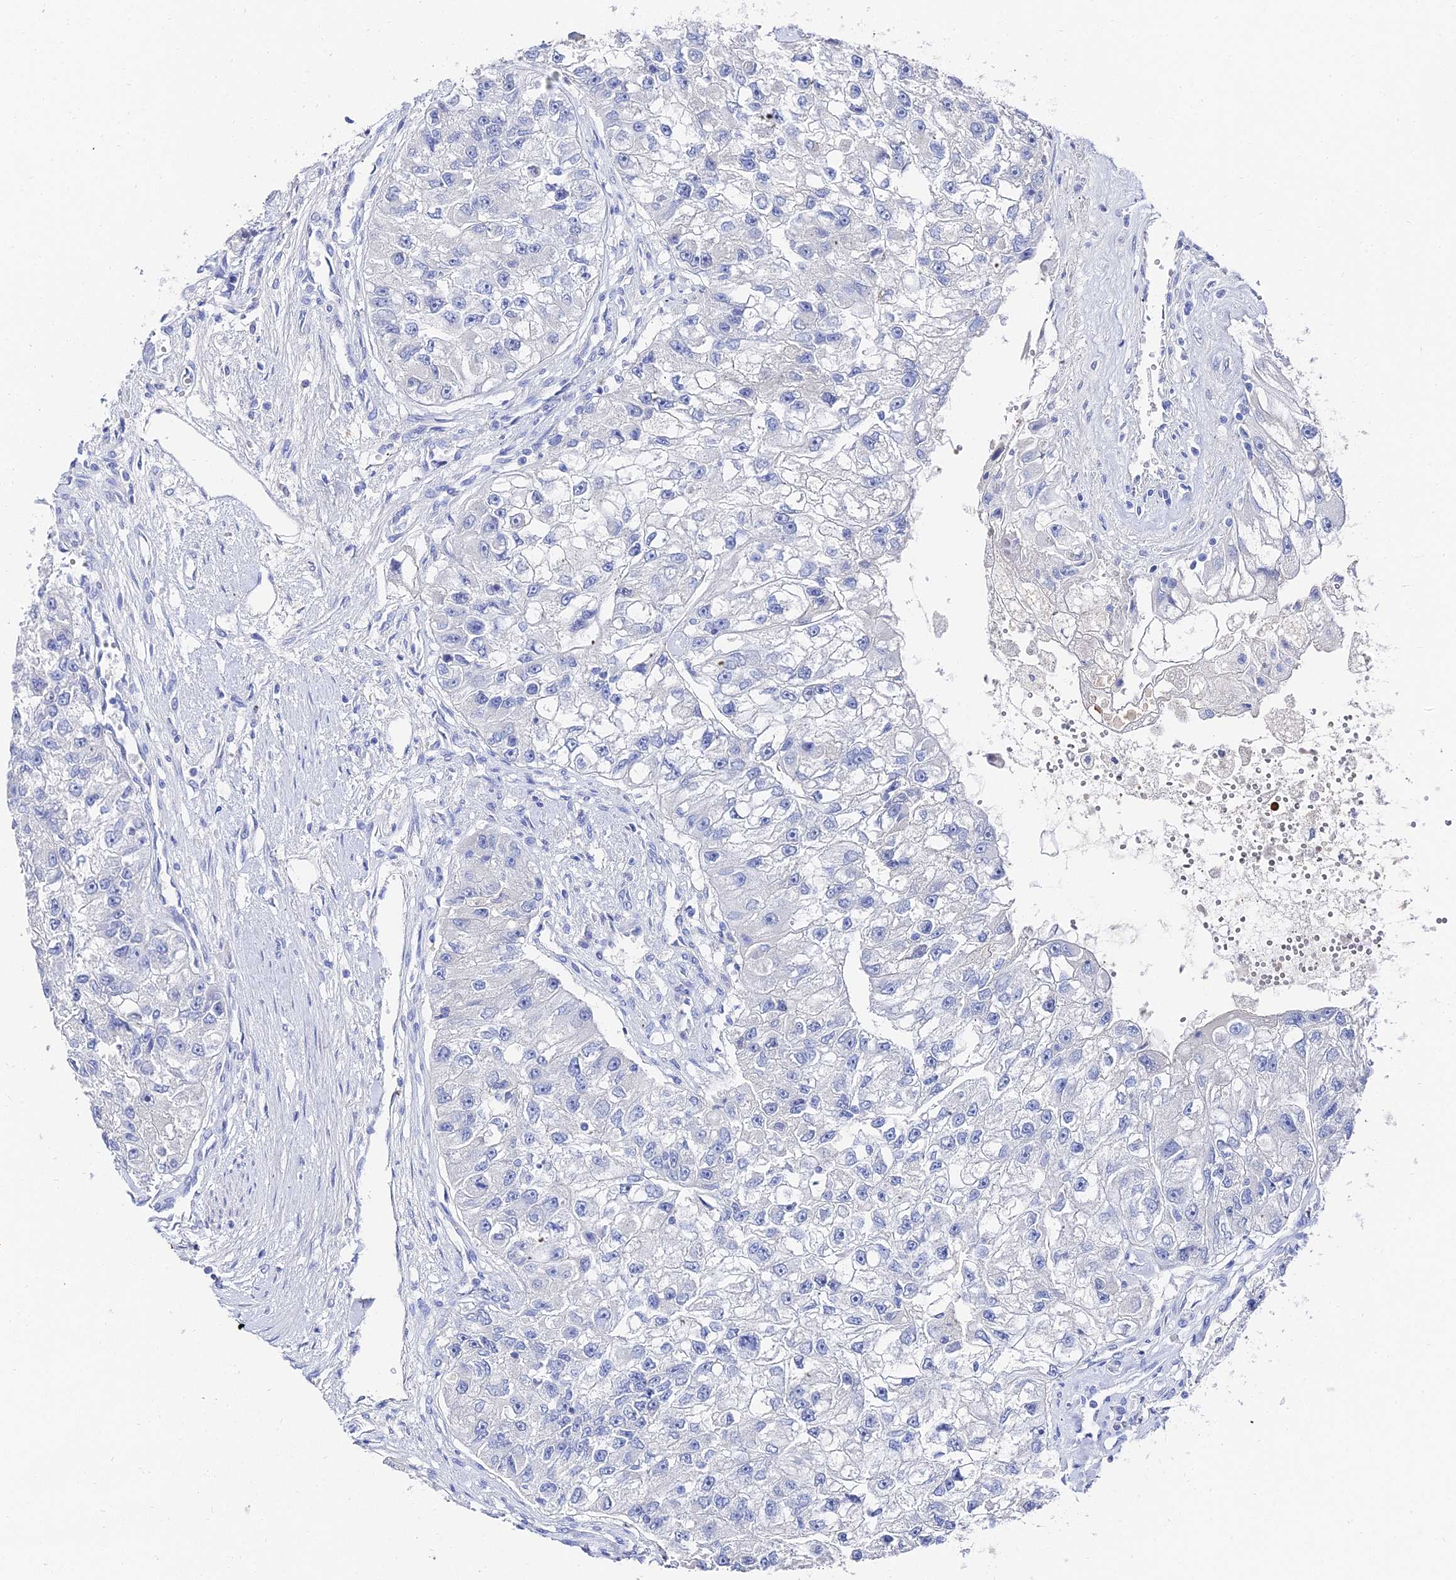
{"staining": {"intensity": "negative", "quantity": "none", "location": "none"}, "tissue": "renal cancer", "cell_type": "Tumor cells", "image_type": "cancer", "snomed": [{"axis": "morphology", "description": "Adenocarcinoma, NOS"}, {"axis": "topography", "description": "Kidney"}], "caption": "The histopathology image exhibits no significant expression in tumor cells of renal adenocarcinoma. (Immunohistochemistry (ihc), brightfield microscopy, high magnification).", "gene": "KRT17", "patient": {"sex": "male", "age": 63}}